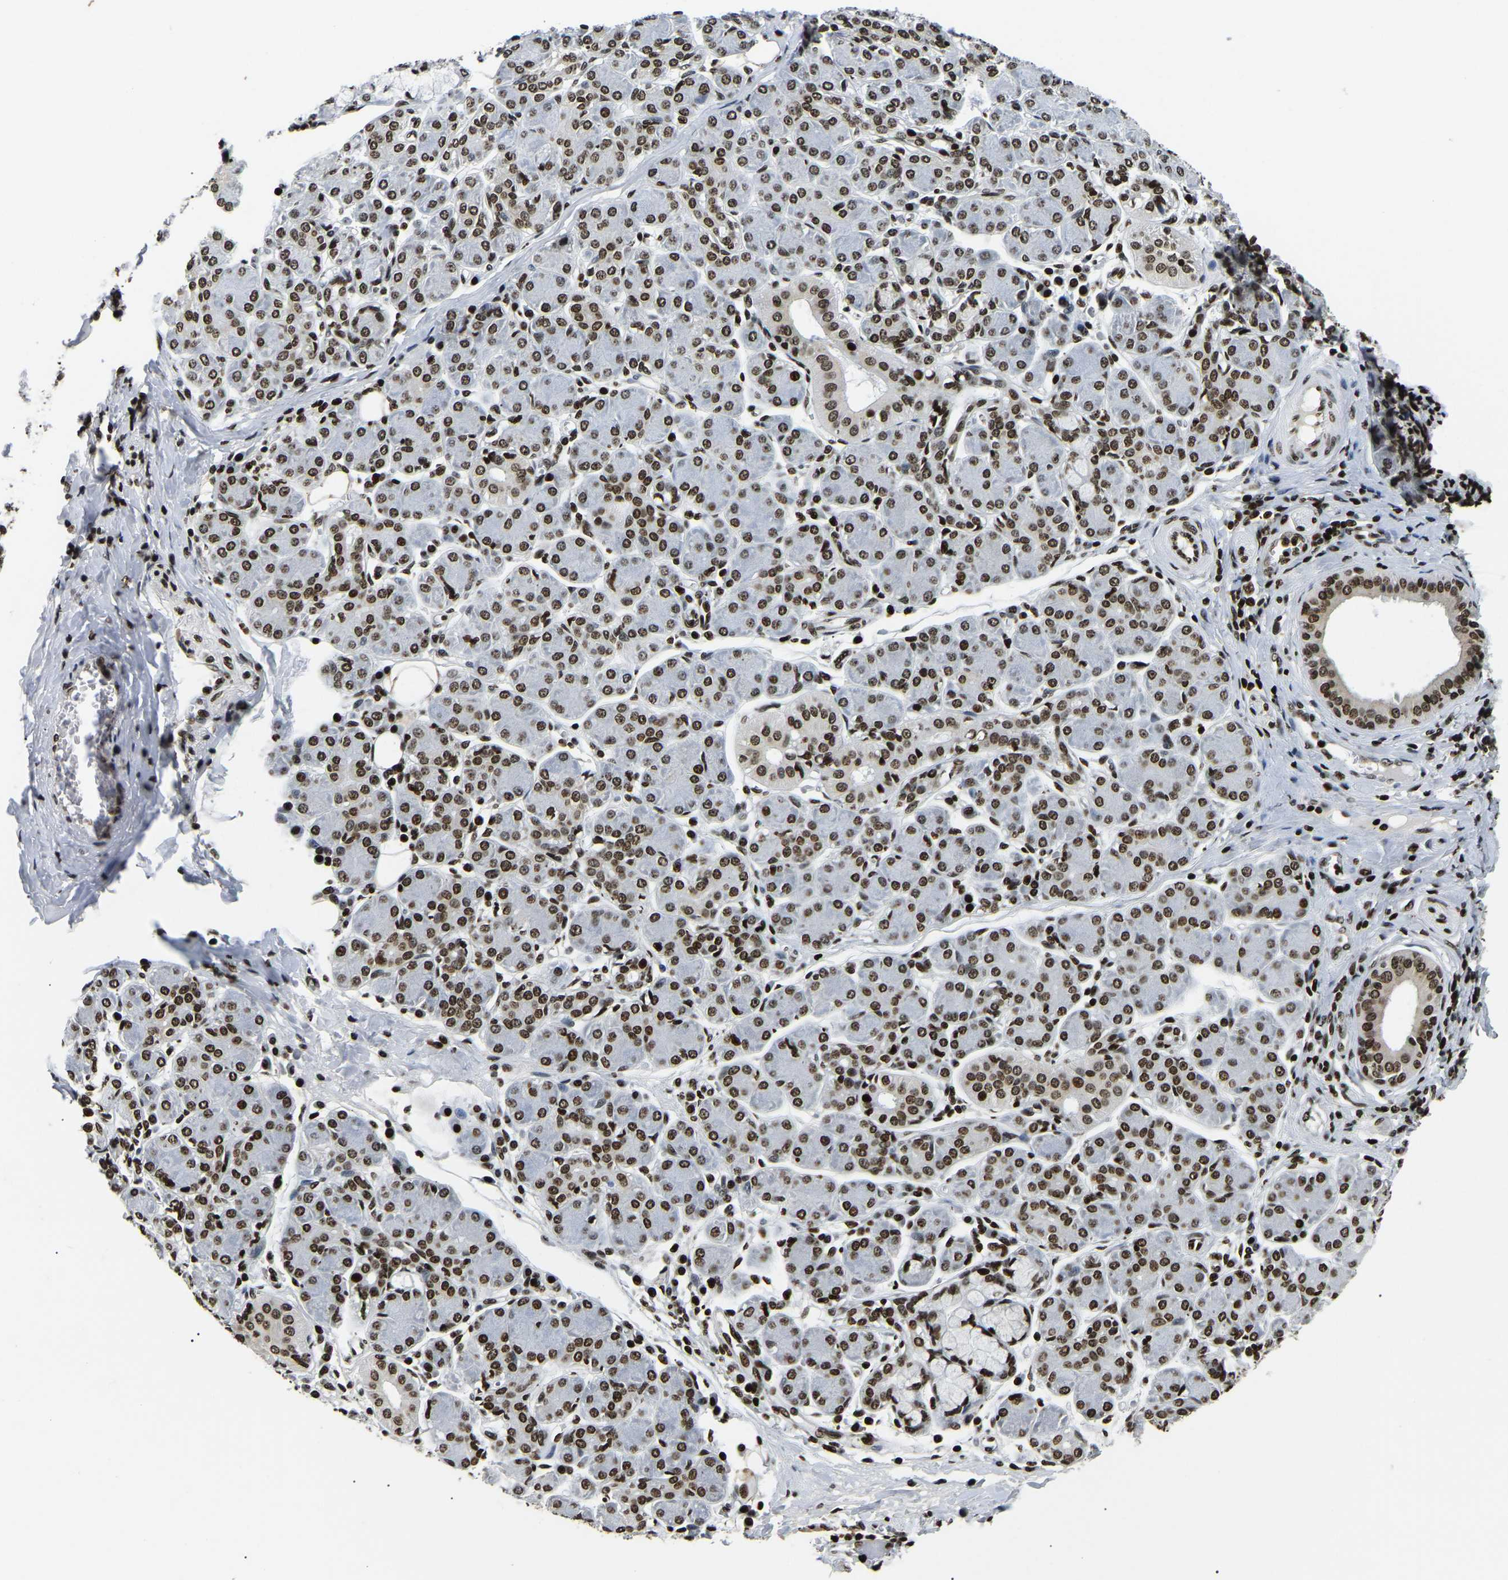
{"staining": {"intensity": "strong", "quantity": ">75%", "location": "nuclear"}, "tissue": "salivary gland", "cell_type": "Glandular cells", "image_type": "normal", "snomed": [{"axis": "morphology", "description": "Normal tissue, NOS"}, {"axis": "morphology", "description": "Inflammation, NOS"}, {"axis": "topography", "description": "Lymph node"}, {"axis": "topography", "description": "Salivary gland"}], "caption": "Normal salivary gland exhibits strong nuclear staining in approximately >75% of glandular cells, visualized by immunohistochemistry. (DAB (3,3'-diaminobenzidine) IHC with brightfield microscopy, high magnification).", "gene": "LRRC61", "patient": {"sex": "male", "age": 3}}